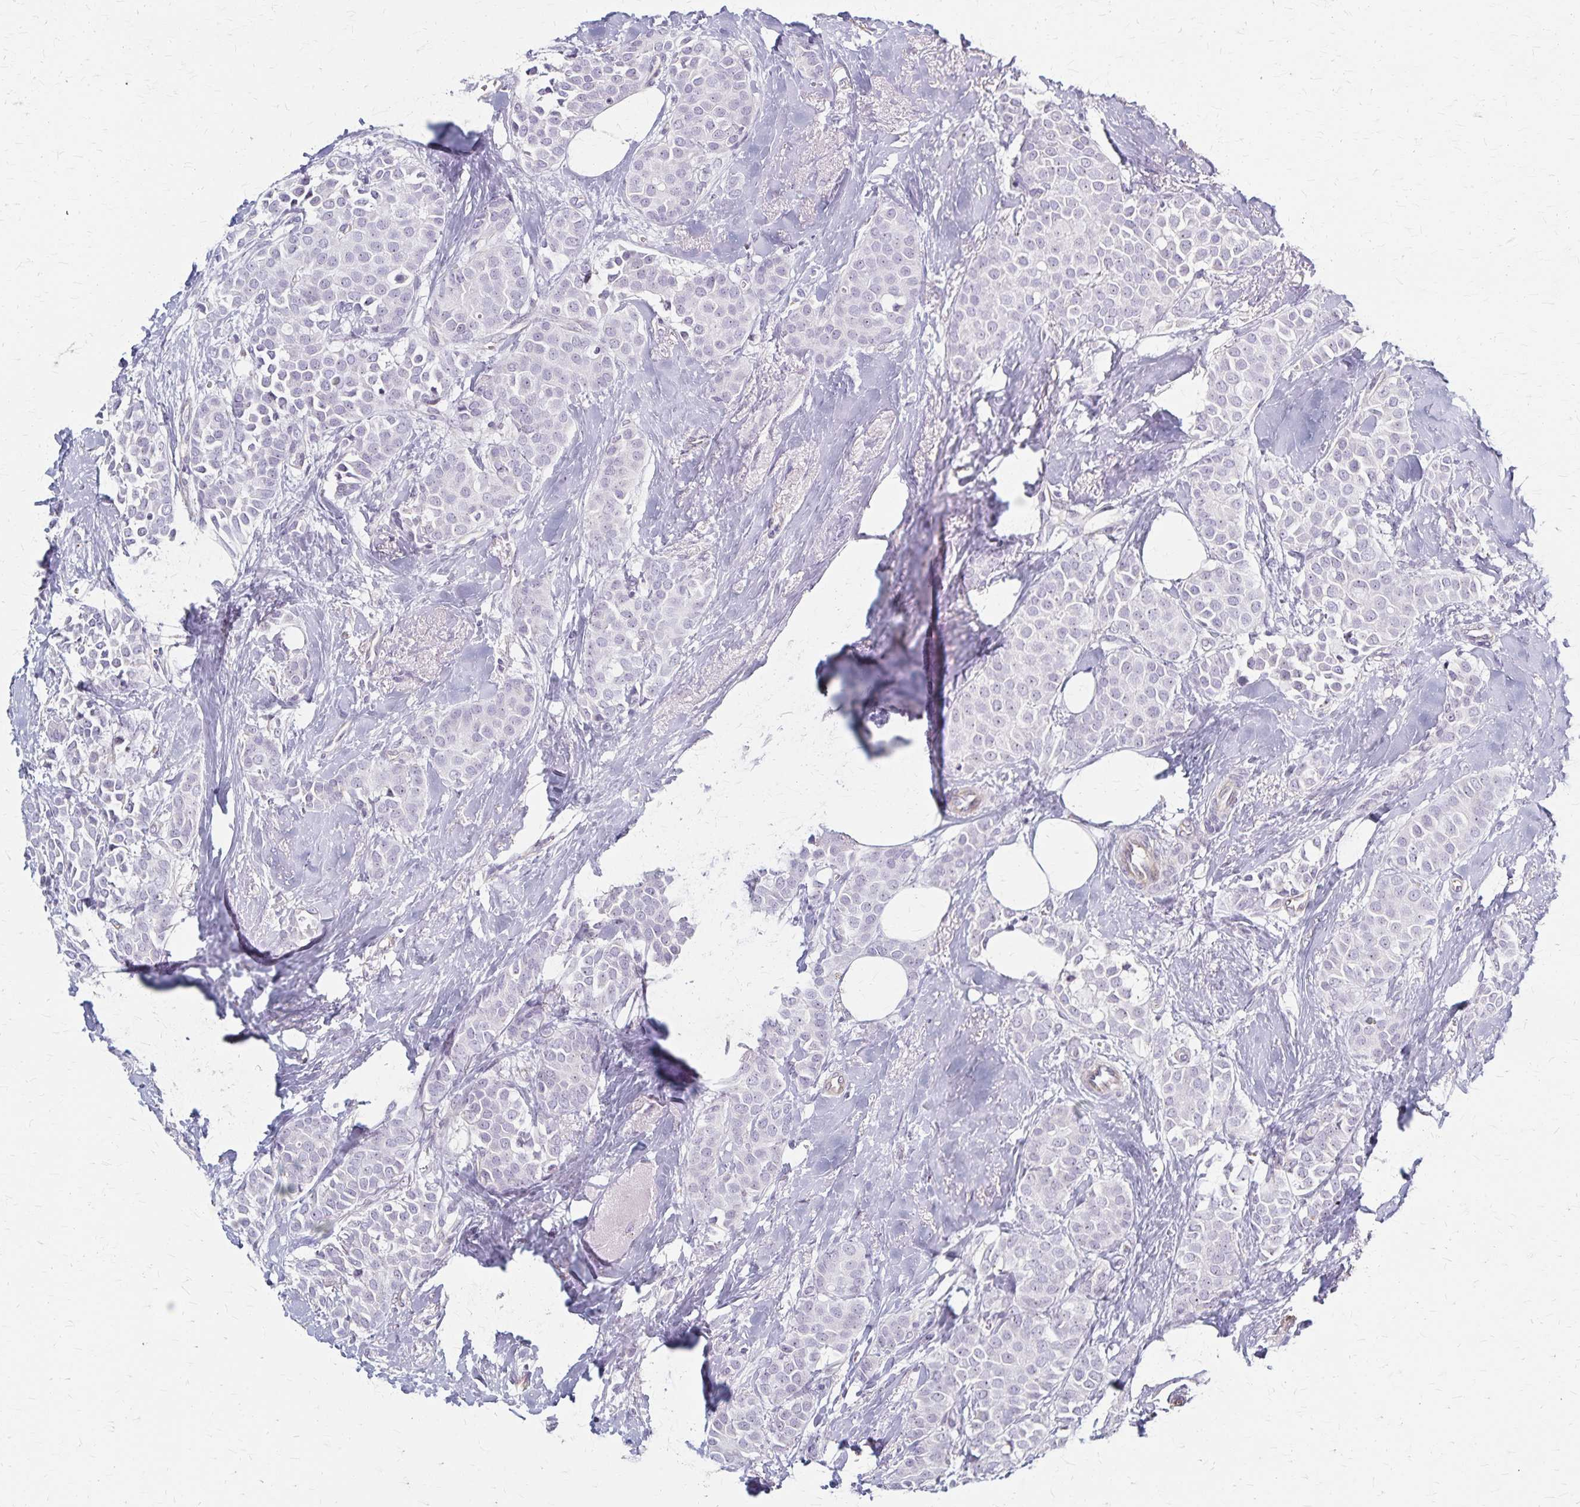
{"staining": {"intensity": "negative", "quantity": "none", "location": "none"}, "tissue": "breast cancer", "cell_type": "Tumor cells", "image_type": "cancer", "snomed": [{"axis": "morphology", "description": "Duct carcinoma"}, {"axis": "topography", "description": "Breast"}], "caption": "Immunohistochemistry (IHC) histopathology image of neoplastic tissue: human breast cancer stained with DAB reveals no significant protein expression in tumor cells.", "gene": "DLK2", "patient": {"sex": "female", "age": 79}}